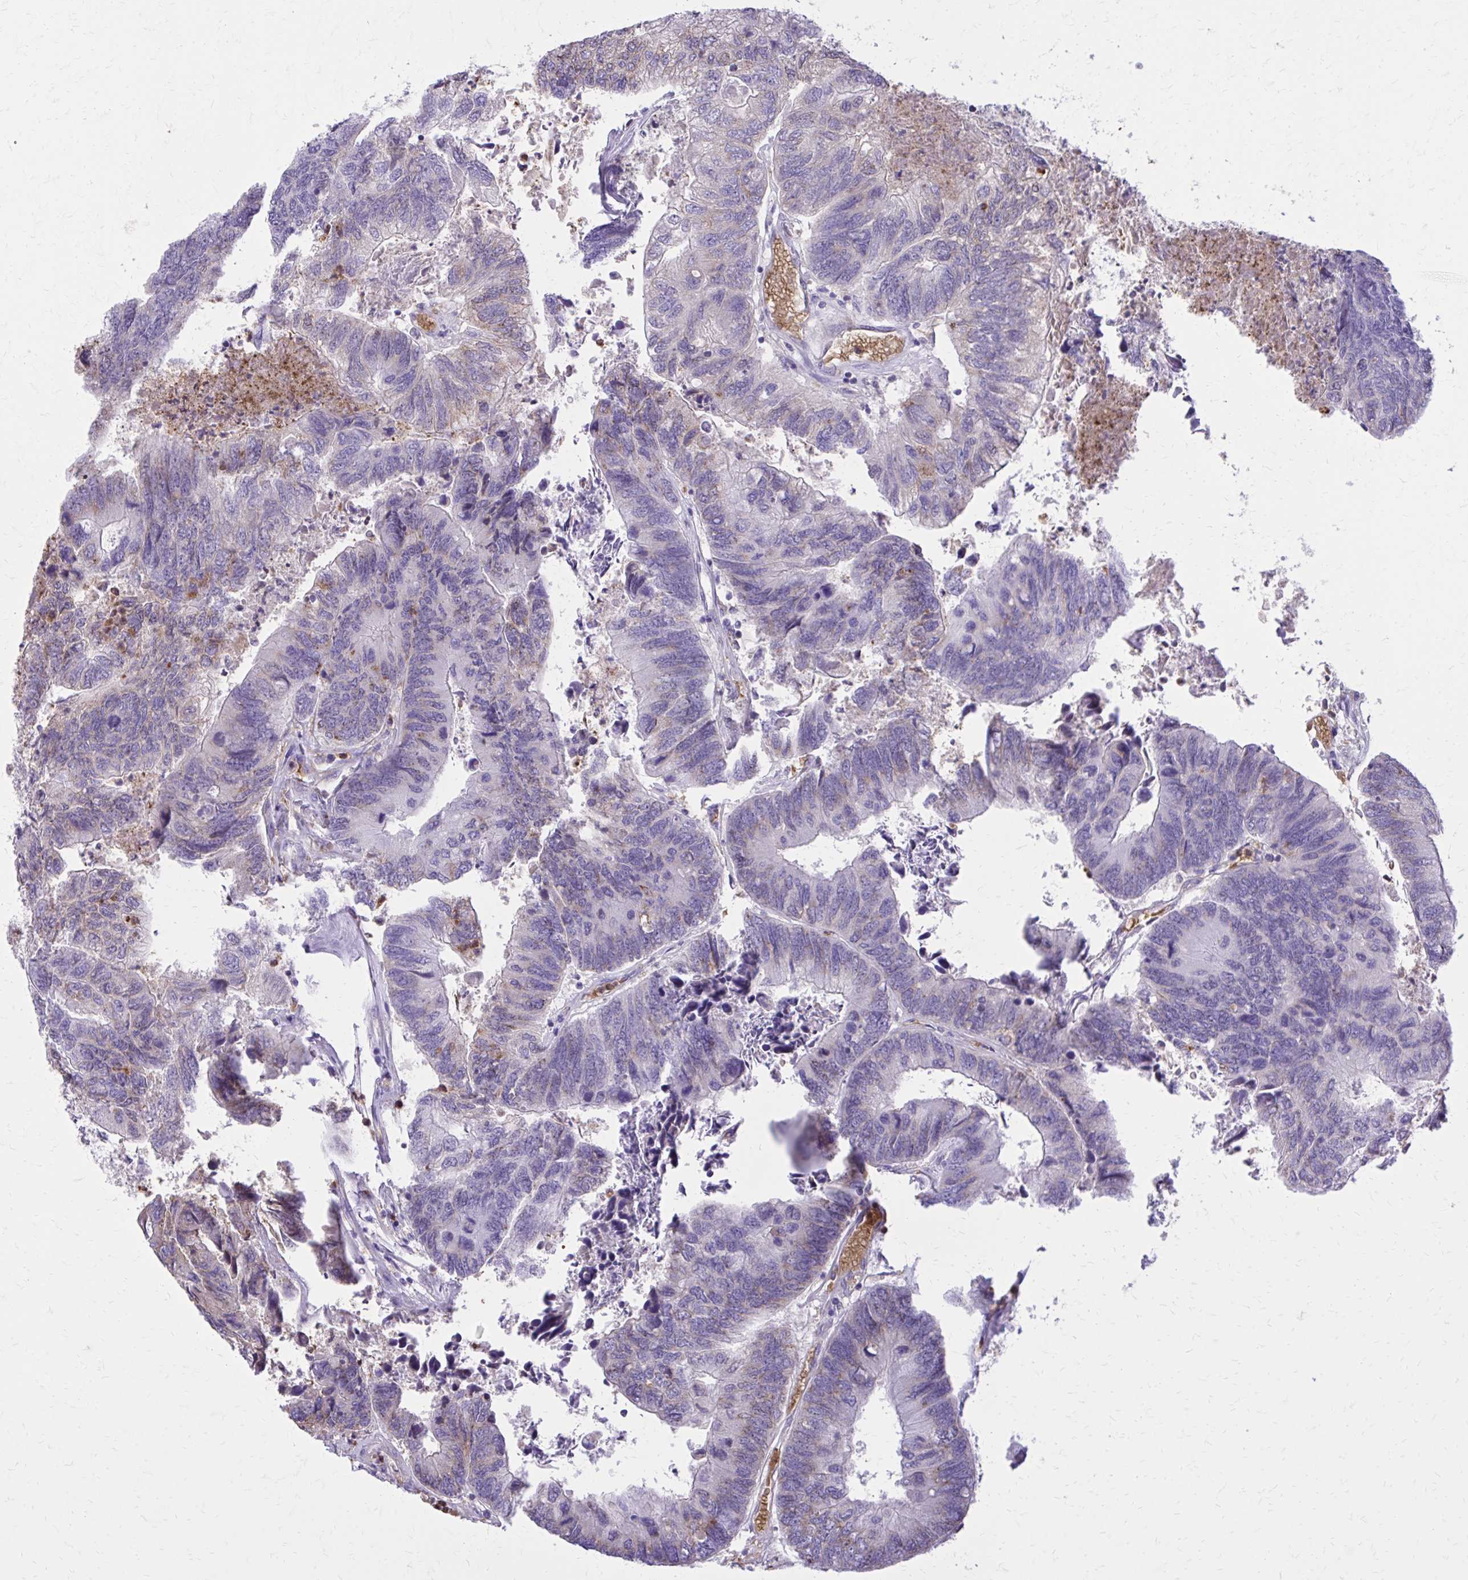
{"staining": {"intensity": "weak", "quantity": "<25%", "location": "cytoplasmic/membranous"}, "tissue": "colorectal cancer", "cell_type": "Tumor cells", "image_type": "cancer", "snomed": [{"axis": "morphology", "description": "Adenocarcinoma, NOS"}, {"axis": "topography", "description": "Colon"}], "caption": "Tumor cells show no significant positivity in colorectal cancer (adenocarcinoma).", "gene": "CAT", "patient": {"sex": "female", "age": 67}}